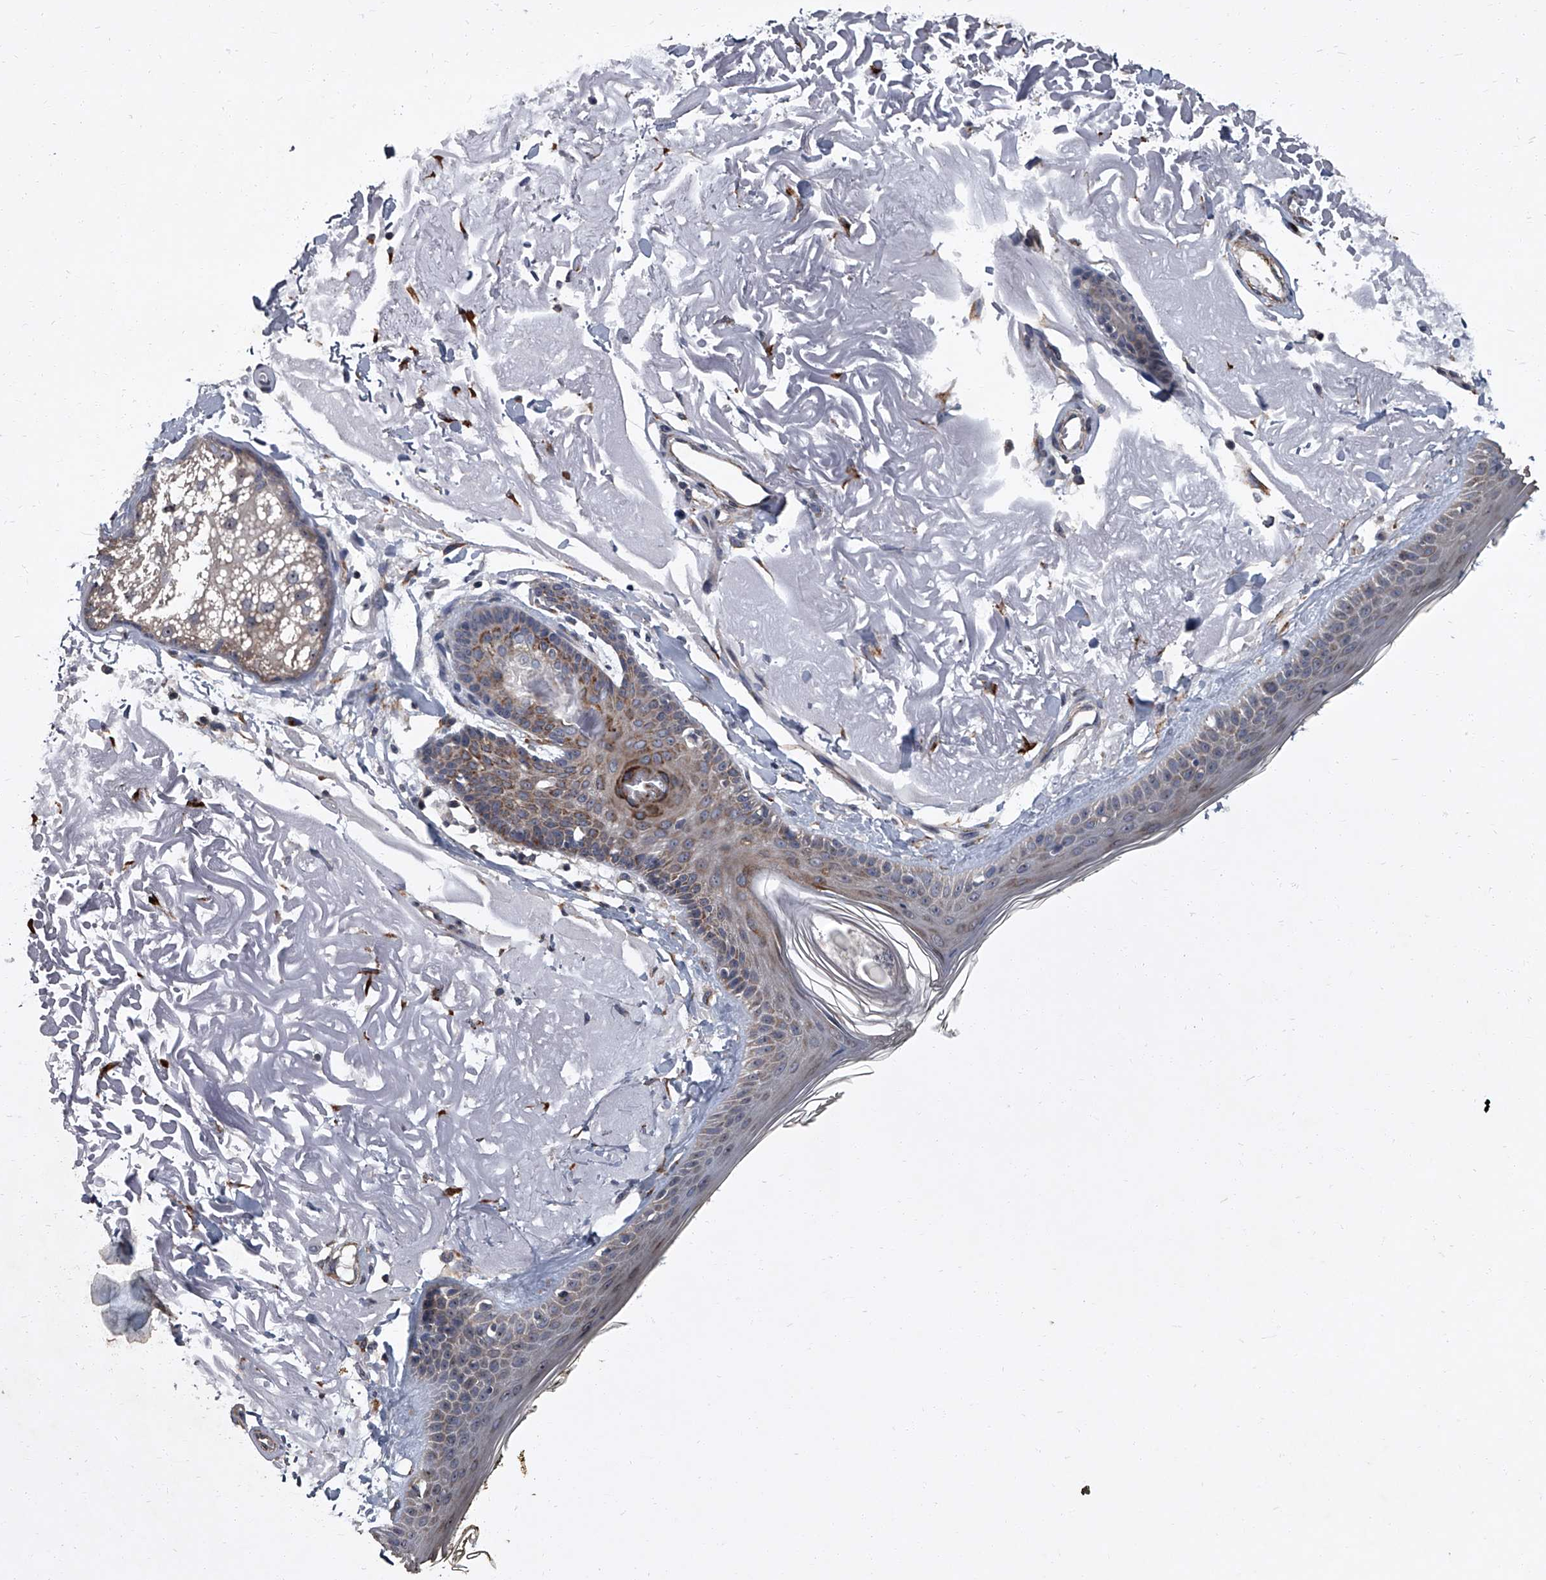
{"staining": {"intensity": "negative", "quantity": "none", "location": "none"}, "tissue": "skin", "cell_type": "Fibroblasts", "image_type": "normal", "snomed": [{"axis": "morphology", "description": "Normal tissue, NOS"}, {"axis": "topography", "description": "Skin"}, {"axis": "topography", "description": "Skeletal muscle"}], "caption": "There is no significant staining in fibroblasts of skin. The staining is performed using DAB brown chromogen with nuclei counter-stained in using hematoxylin.", "gene": "SIRT4", "patient": {"sex": "male", "age": 83}}